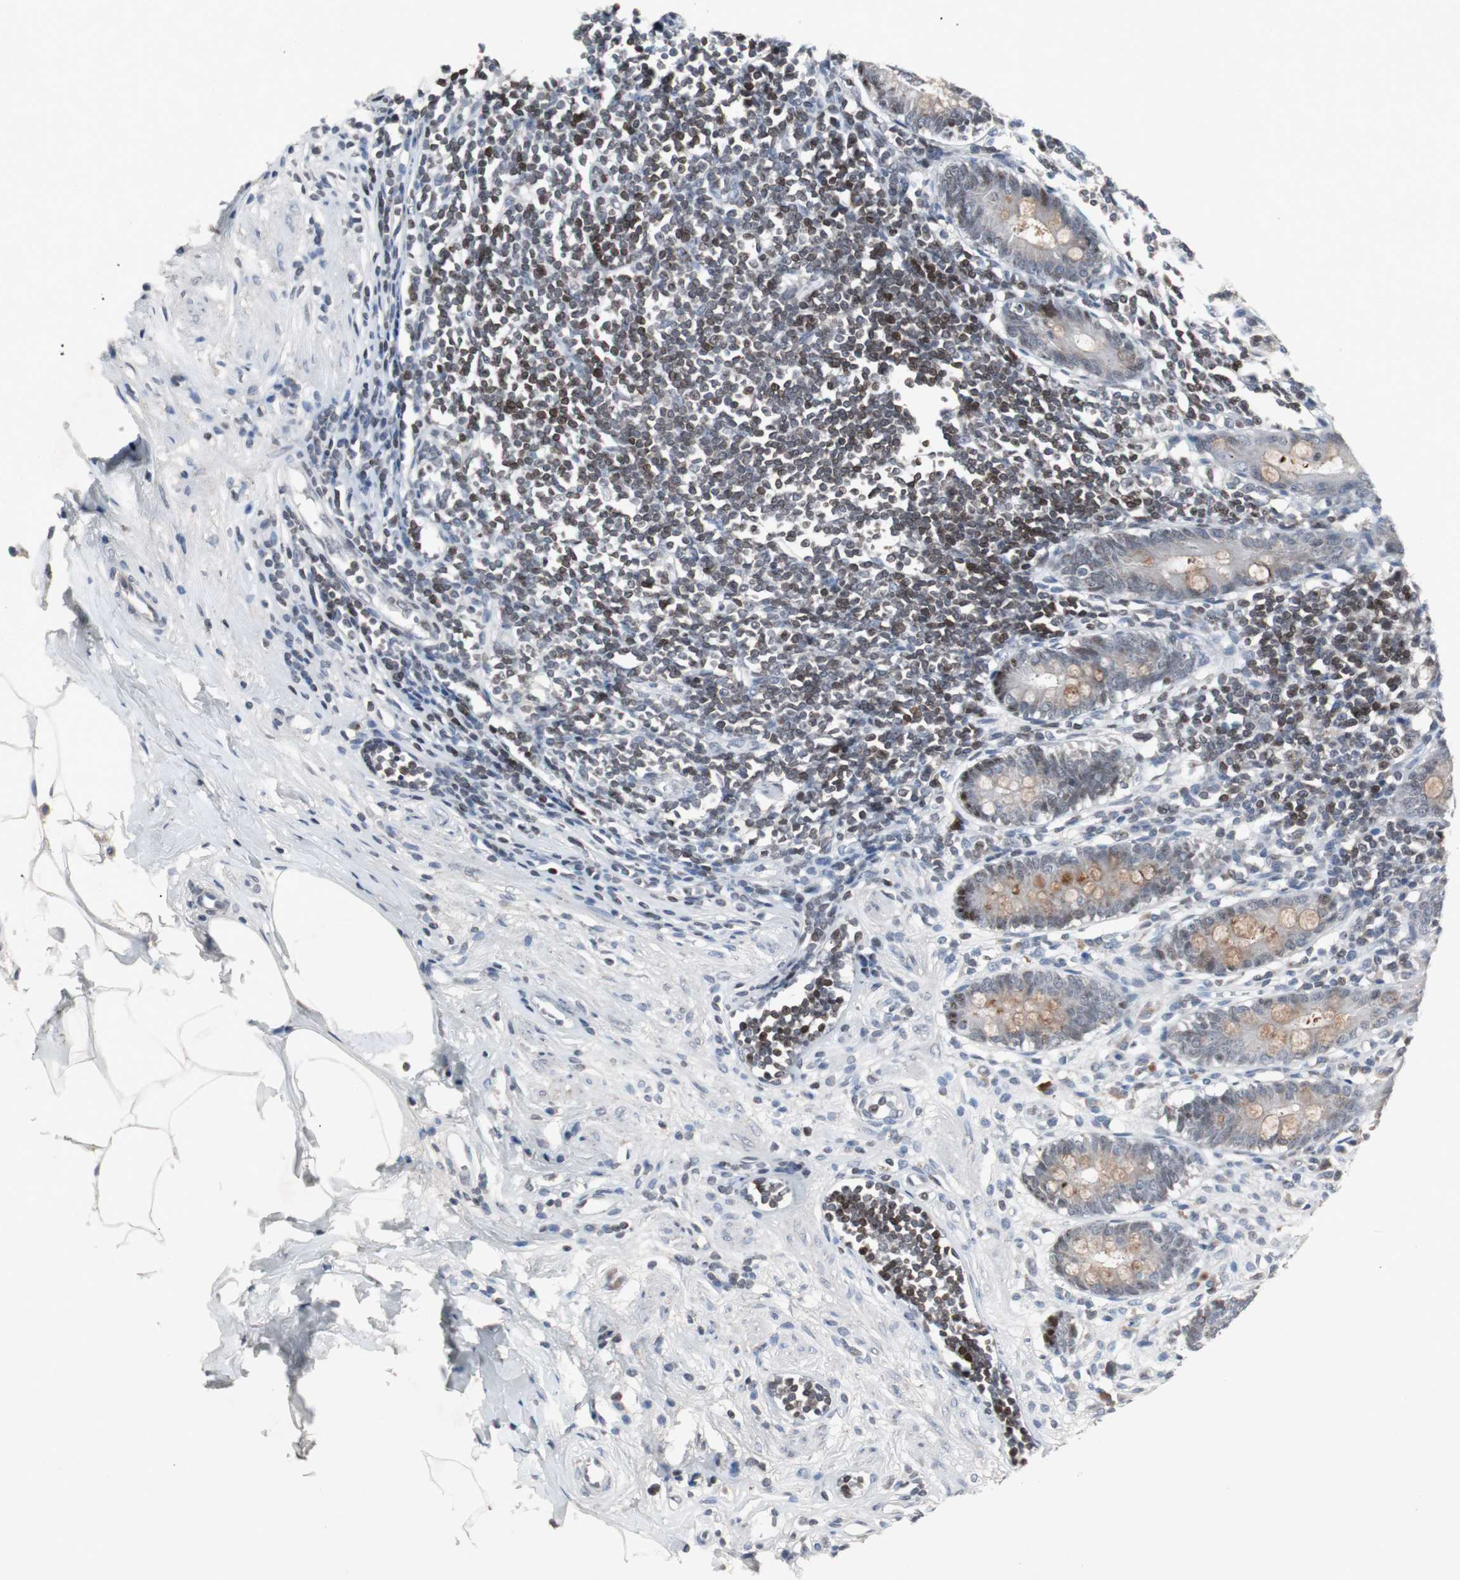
{"staining": {"intensity": "weak", "quantity": "25%-75%", "location": "cytoplasmic/membranous,nuclear"}, "tissue": "appendix", "cell_type": "Glandular cells", "image_type": "normal", "snomed": [{"axis": "morphology", "description": "Normal tissue, NOS"}, {"axis": "topography", "description": "Appendix"}], "caption": "The image demonstrates immunohistochemical staining of normal appendix. There is weak cytoplasmic/membranous,nuclear positivity is appreciated in about 25%-75% of glandular cells. The staining was performed using DAB (3,3'-diaminobenzidine) to visualize the protein expression in brown, while the nuclei were stained in blue with hematoxylin (Magnification: 20x).", "gene": "ZNF396", "patient": {"sex": "female", "age": 50}}